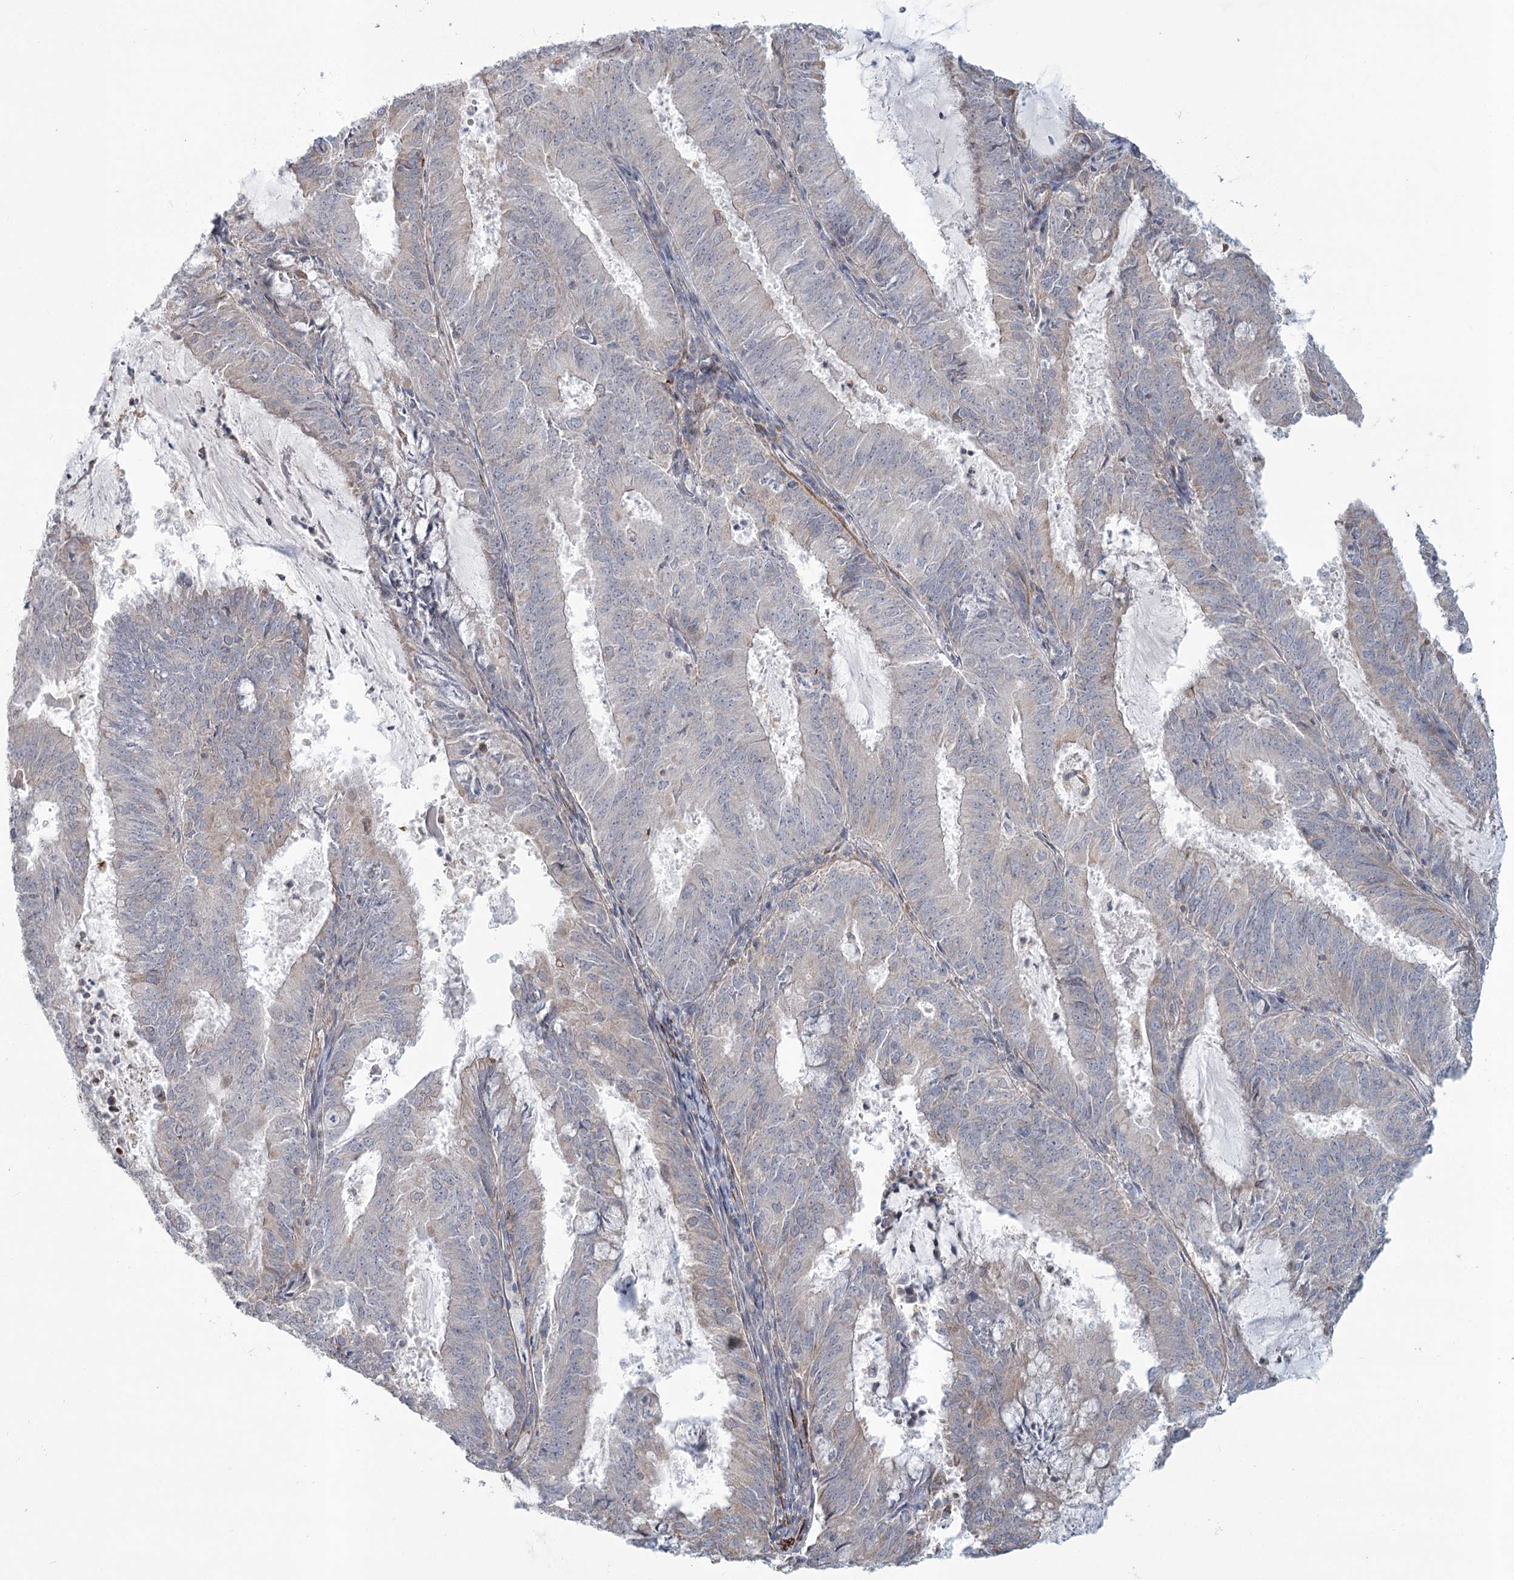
{"staining": {"intensity": "weak", "quantity": "<25%", "location": "cytoplasmic/membranous"}, "tissue": "endometrial cancer", "cell_type": "Tumor cells", "image_type": "cancer", "snomed": [{"axis": "morphology", "description": "Adenocarcinoma, NOS"}, {"axis": "topography", "description": "Endometrium"}], "caption": "Immunohistochemical staining of endometrial adenocarcinoma shows no significant expression in tumor cells. (DAB IHC visualized using brightfield microscopy, high magnification).", "gene": "MTG1", "patient": {"sex": "female", "age": 57}}